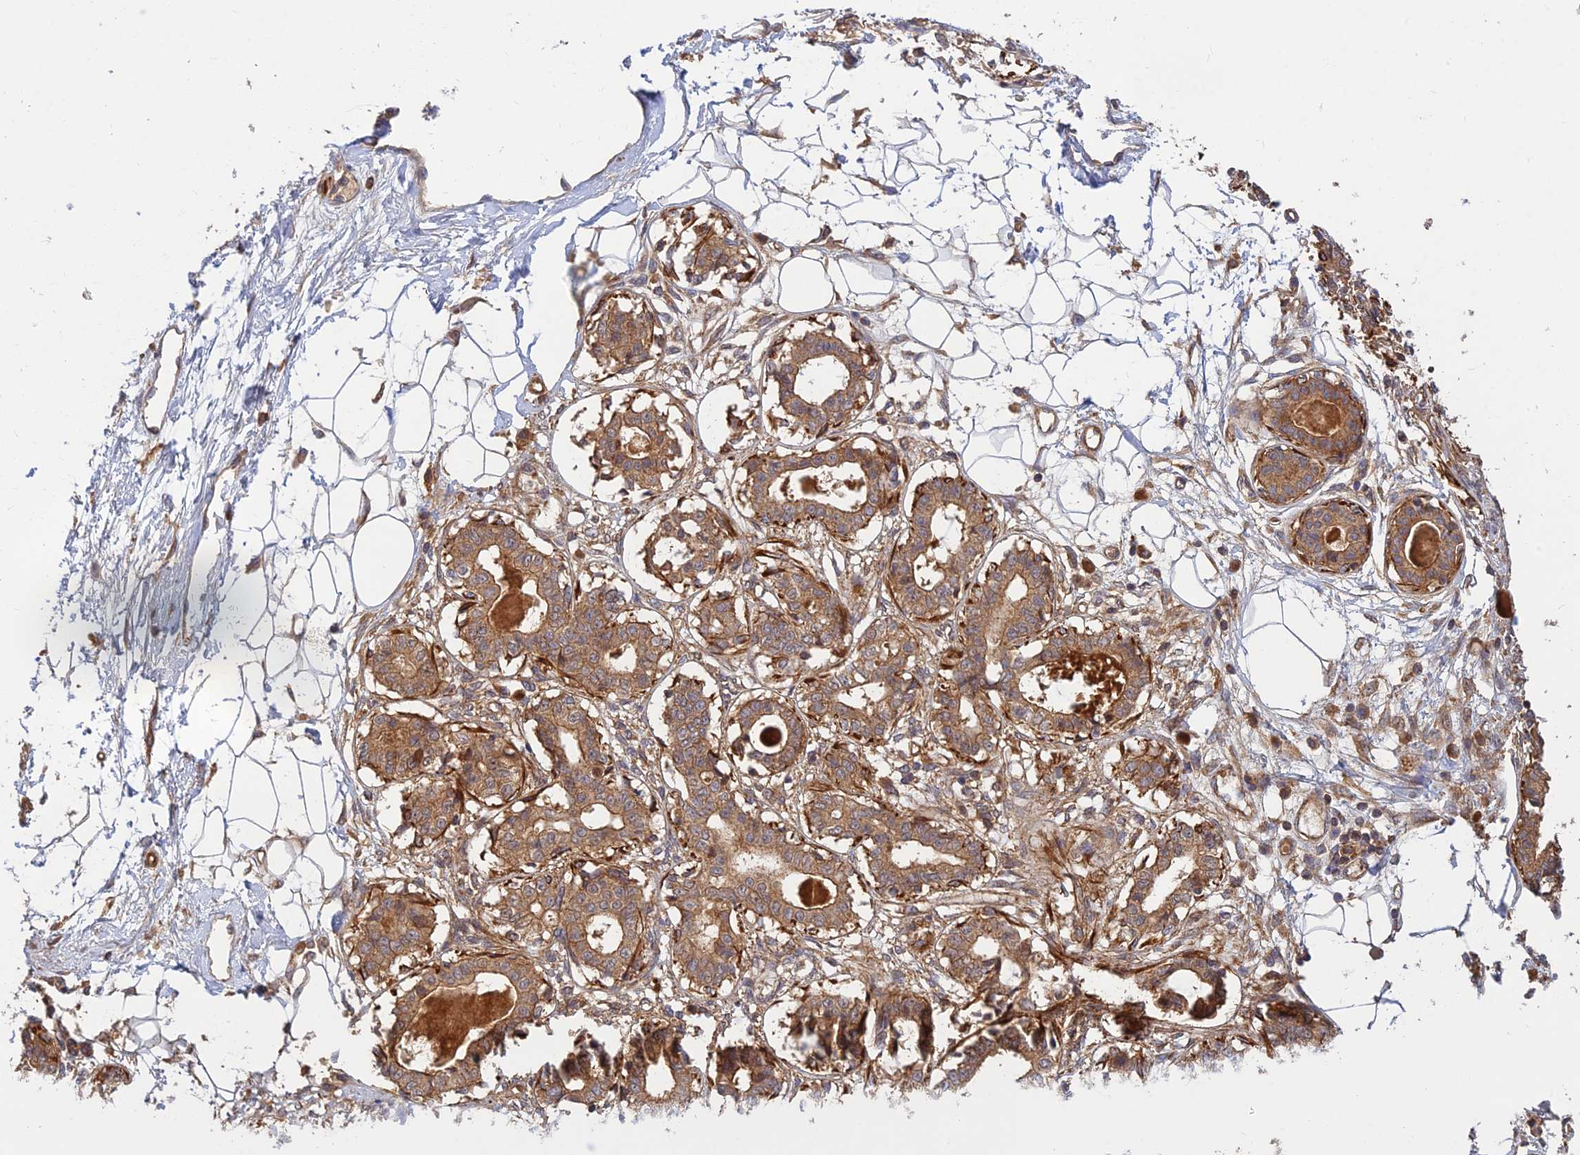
{"staining": {"intensity": "negative", "quantity": "none", "location": "none"}, "tissue": "breast", "cell_type": "Adipocytes", "image_type": "normal", "snomed": [{"axis": "morphology", "description": "Normal tissue, NOS"}, {"axis": "topography", "description": "Breast"}], "caption": "Immunohistochemical staining of benign breast exhibits no significant positivity in adipocytes.", "gene": "RELCH", "patient": {"sex": "female", "age": 45}}